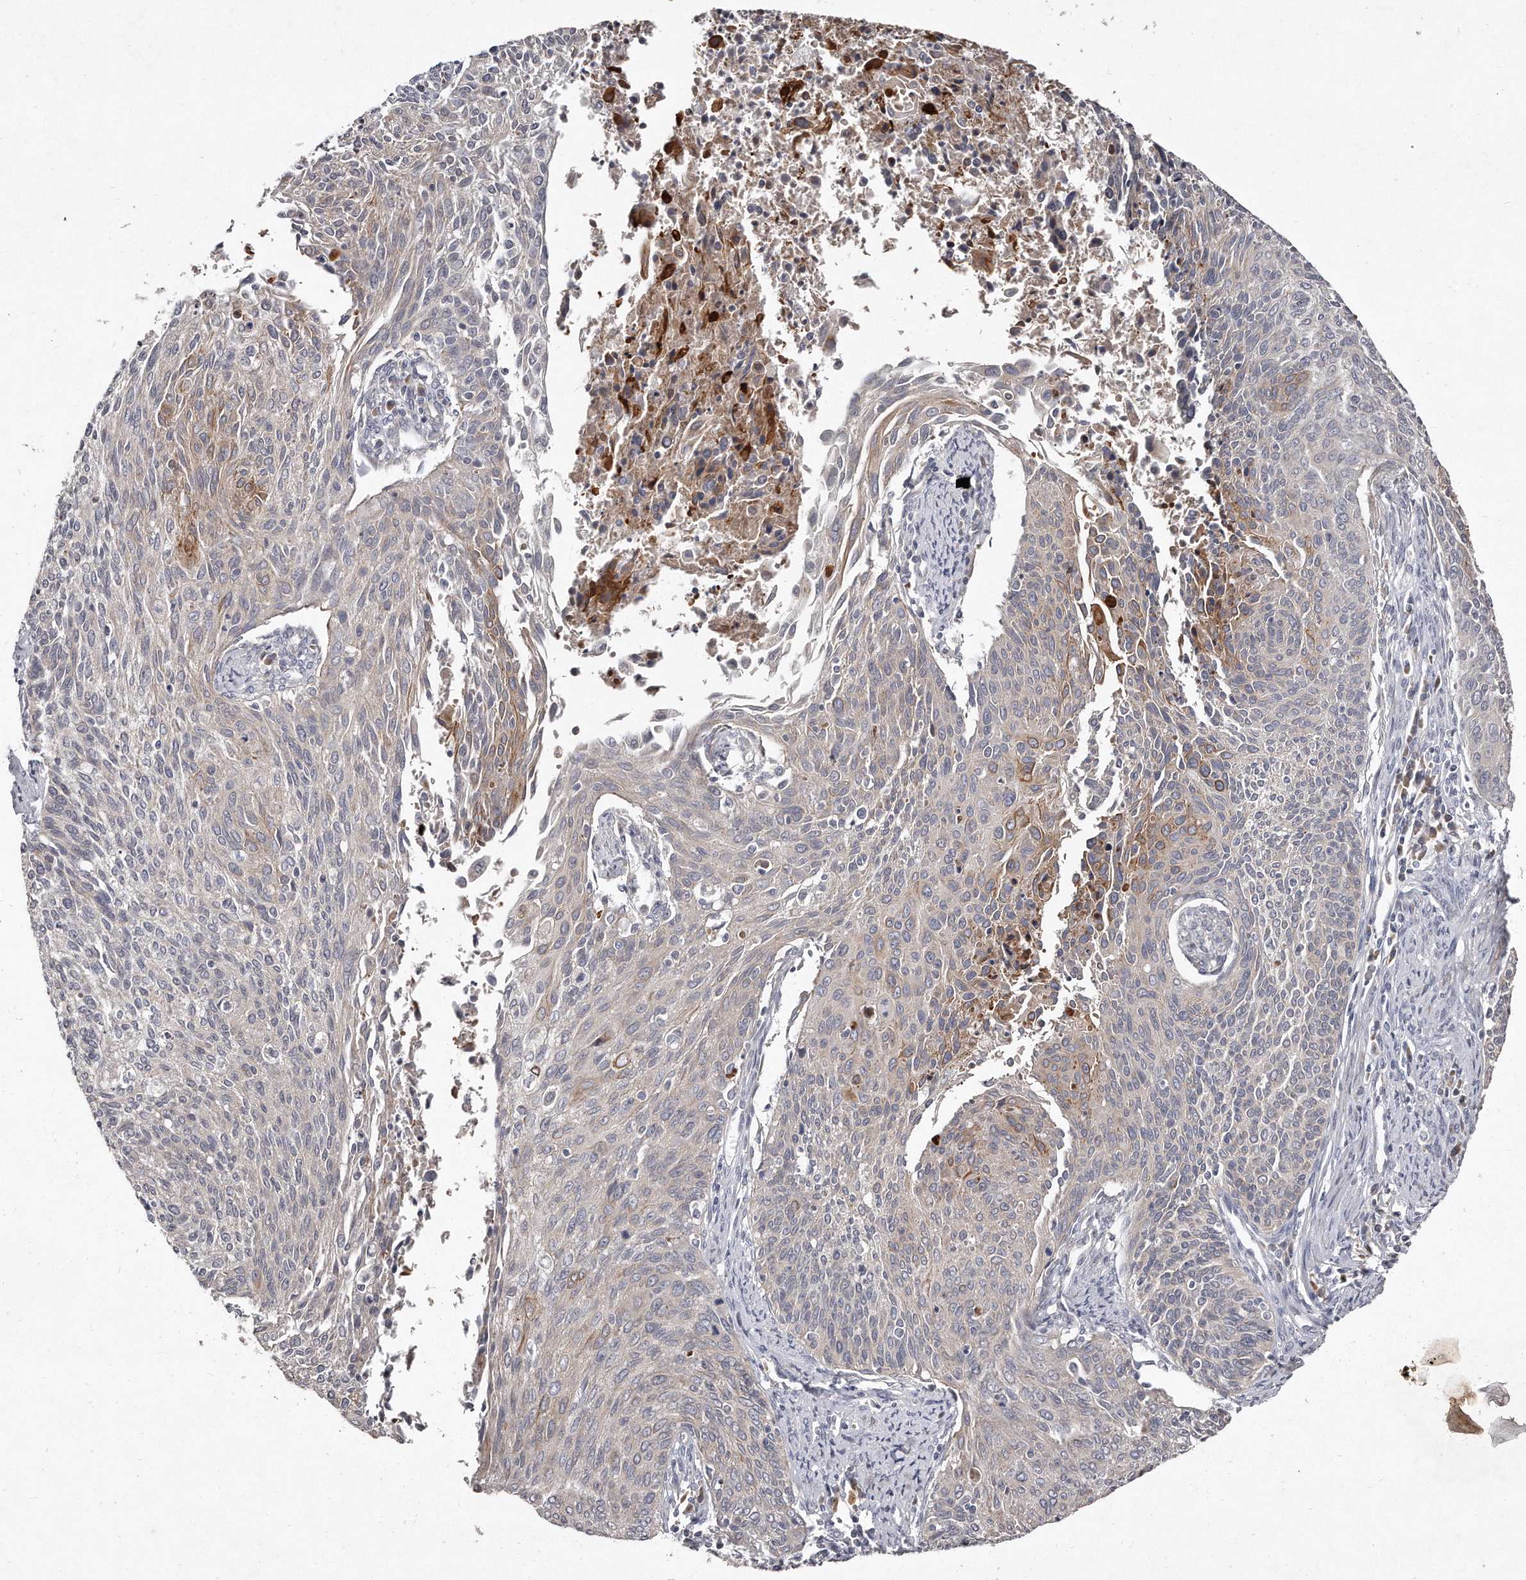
{"staining": {"intensity": "moderate", "quantity": "<25%", "location": "cytoplasmic/membranous"}, "tissue": "cervical cancer", "cell_type": "Tumor cells", "image_type": "cancer", "snomed": [{"axis": "morphology", "description": "Squamous cell carcinoma, NOS"}, {"axis": "topography", "description": "Cervix"}], "caption": "Immunohistochemical staining of cervical cancer (squamous cell carcinoma) demonstrates moderate cytoplasmic/membranous protein expression in approximately <25% of tumor cells.", "gene": "TECR", "patient": {"sex": "female", "age": 55}}